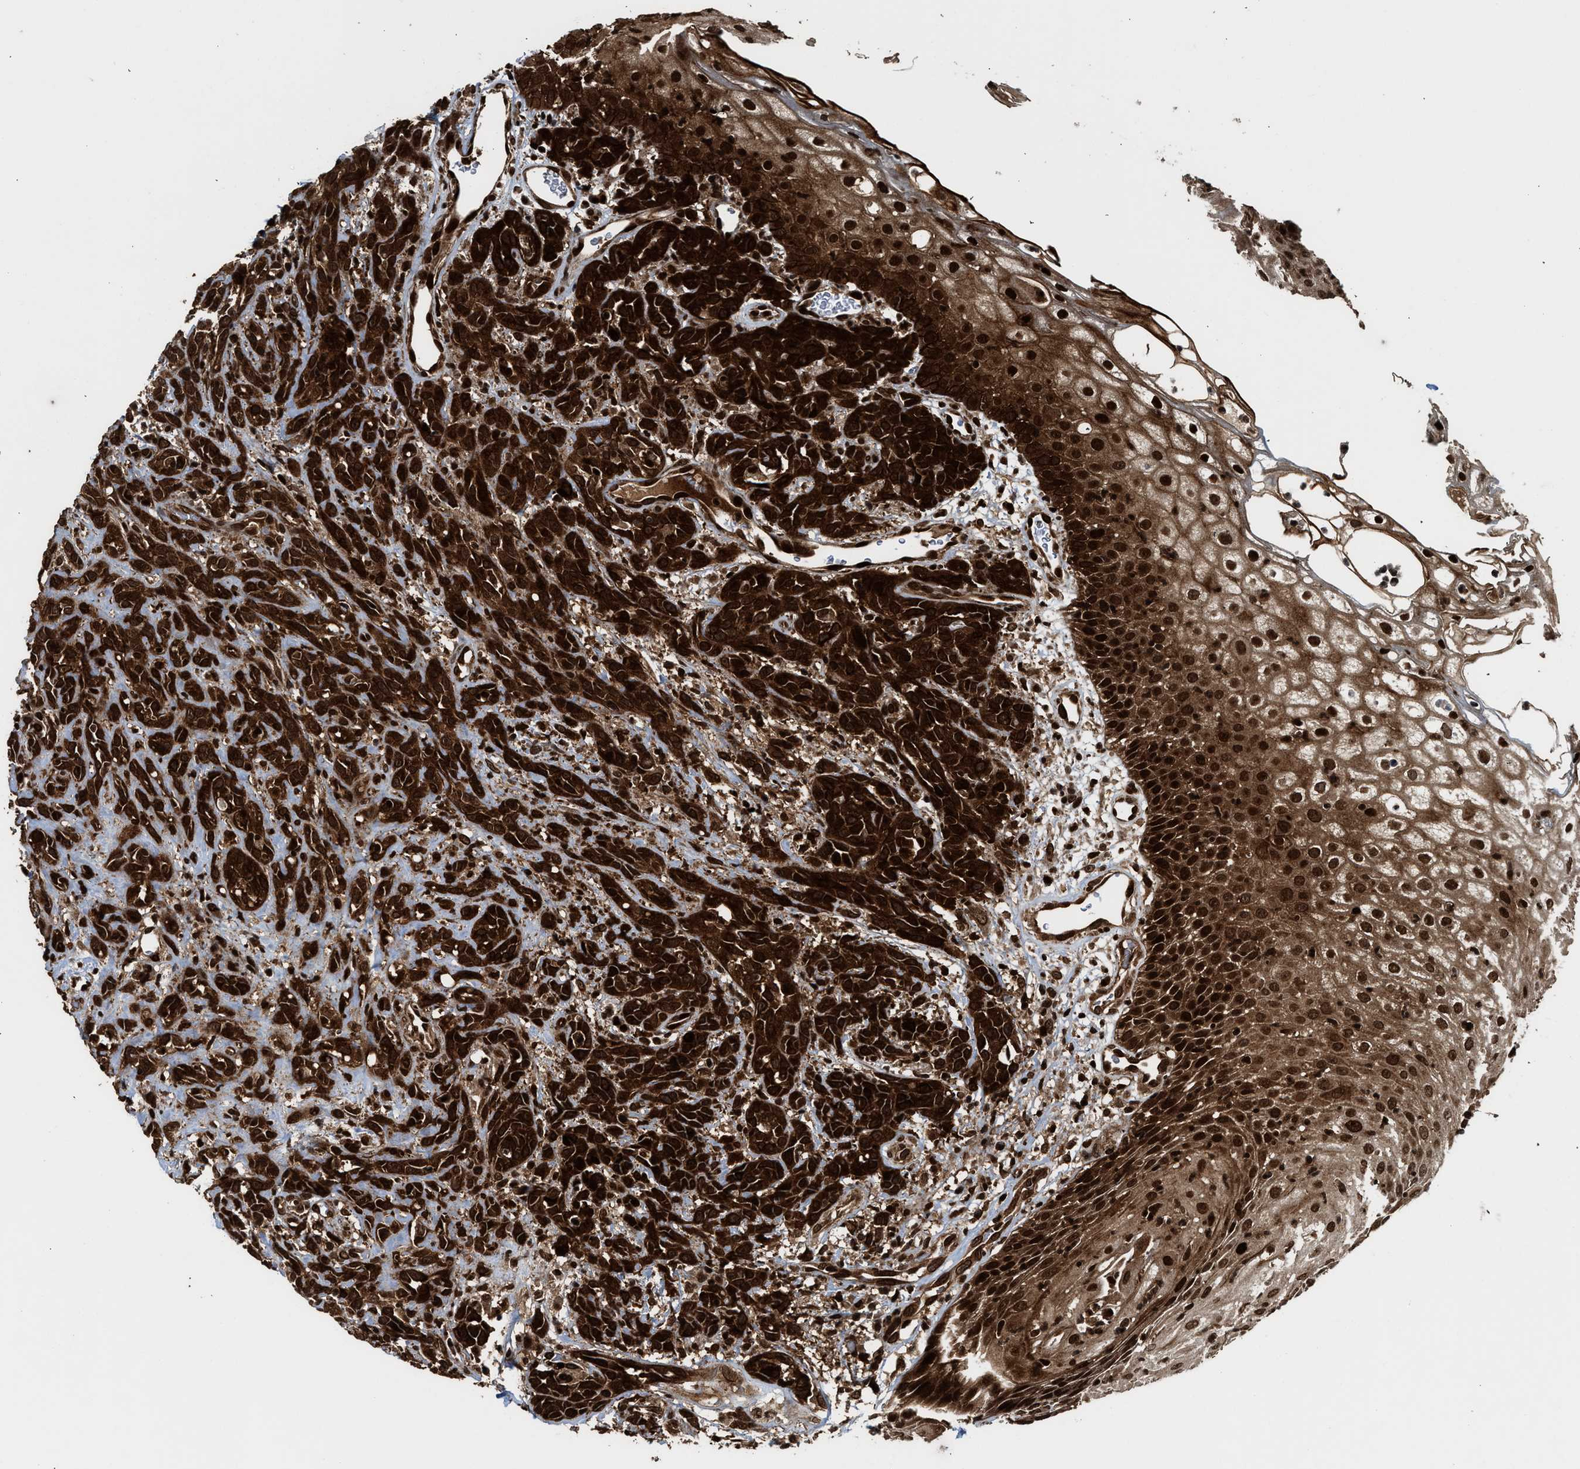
{"staining": {"intensity": "strong", "quantity": ">75%", "location": "cytoplasmic/membranous,nuclear"}, "tissue": "head and neck cancer", "cell_type": "Tumor cells", "image_type": "cancer", "snomed": [{"axis": "morphology", "description": "Normal tissue, NOS"}, {"axis": "morphology", "description": "Squamous cell carcinoma, NOS"}, {"axis": "topography", "description": "Cartilage tissue"}, {"axis": "topography", "description": "Head-Neck"}], "caption": "Human head and neck squamous cell carcinoma stained with a brown dye exhibits strong cytoplasmic/membranous and nuclear positive staining in about >75% of tumor cells.", "gene": "MDM2", "patient": {"sex": "male", "age": 62}}